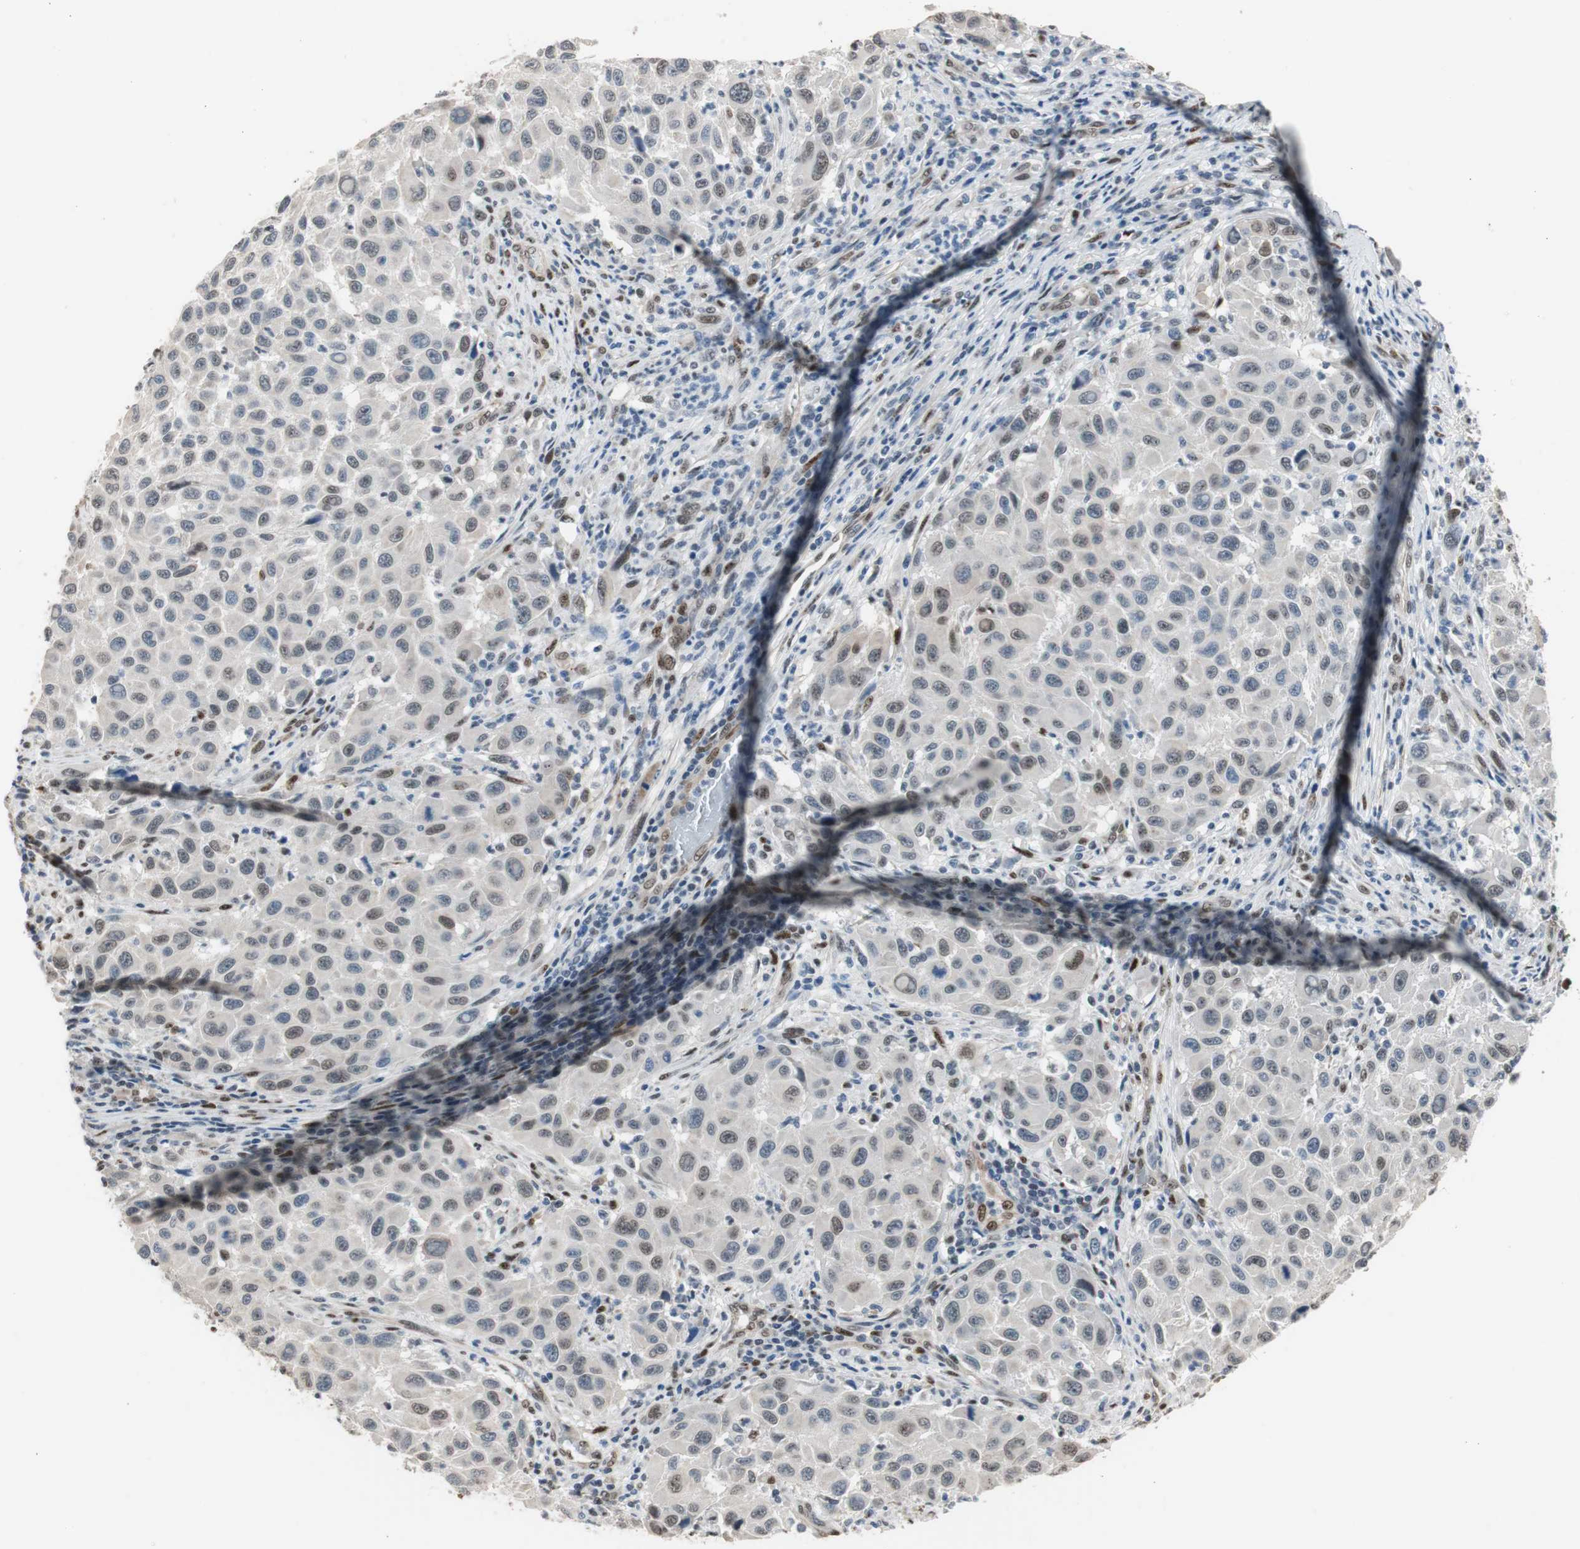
{"staining": {"intensity": "weak", "quantity": "<25%", "location": "nuclear"}, "tissue": "melanoma", "cell_type": "Tumor cells", "image_type": "cancer", "snomed": [{"axis": "morphology", "description": "Malignant melanoma, Metastatic site"}, {"axis": "topography", "description": "Lymph node"}], "caption": "IHC micrograph of malignant melanoma (metastatic site) stained for a protein (brown), which reveals no expression in tumor cells.", "gene": "PML", "patient": {"sex": "male", "age": 61}}